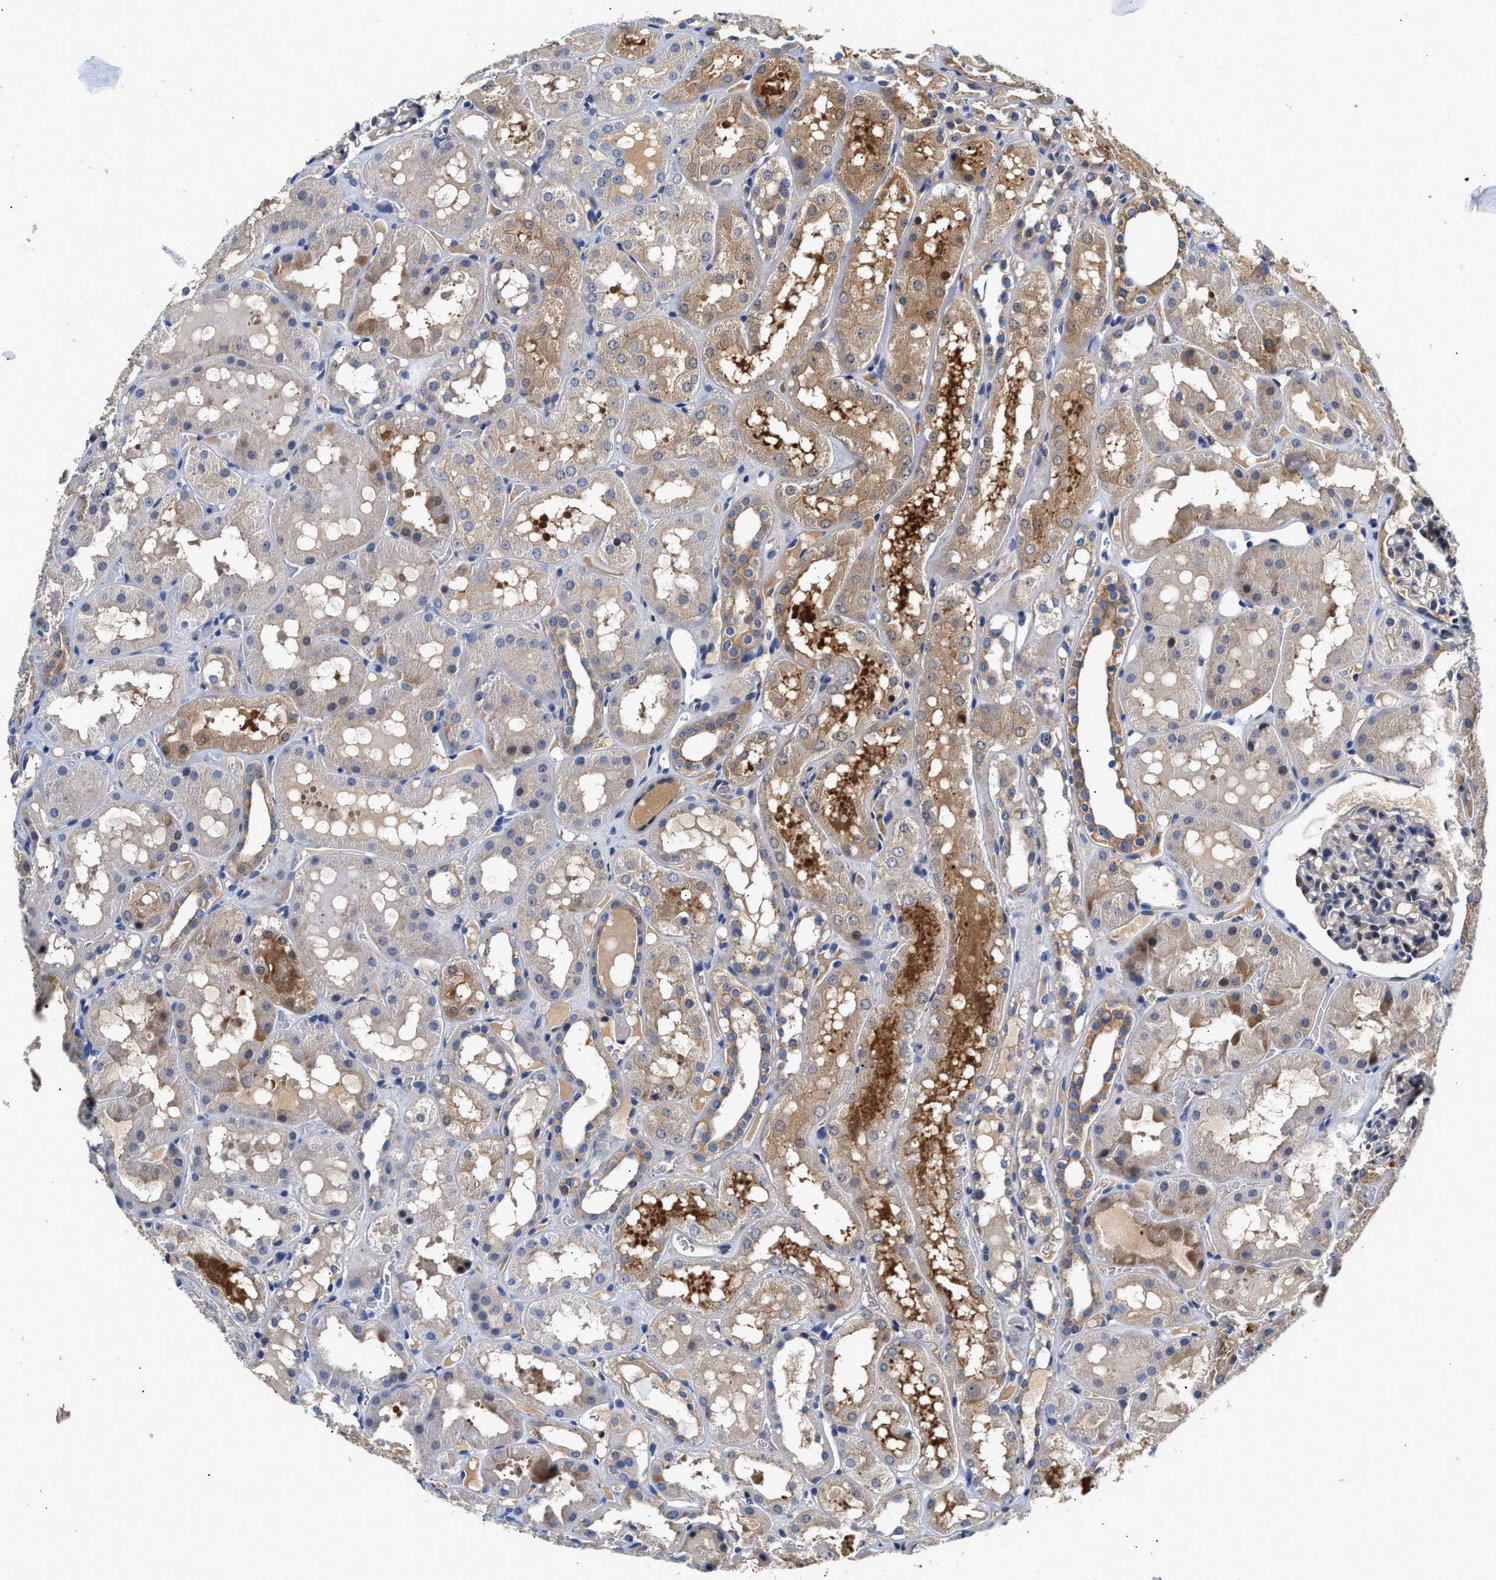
{"staining": {"intensity": "weak", "quantity": "<25%", "location": "cytoplasmic/membranous"}, "tissue": "kidney", "cell_type": "Cells in glomeruli", "image_type": "normal", "snomed": [{"axis": "morphology", "description": "Normal tissue, NOS"}, {"axis": "topography", "description": "Kidney"}, {"axis": "topography", "description": "Urinary bladder"}], "caption": "IHC photomicrograph of normal kidney stained for a protein (brown), which exhibits no expression in cells in glomeruli.", "gene": "CCDC146", "patient": {"sex": "male", "age": 16}}